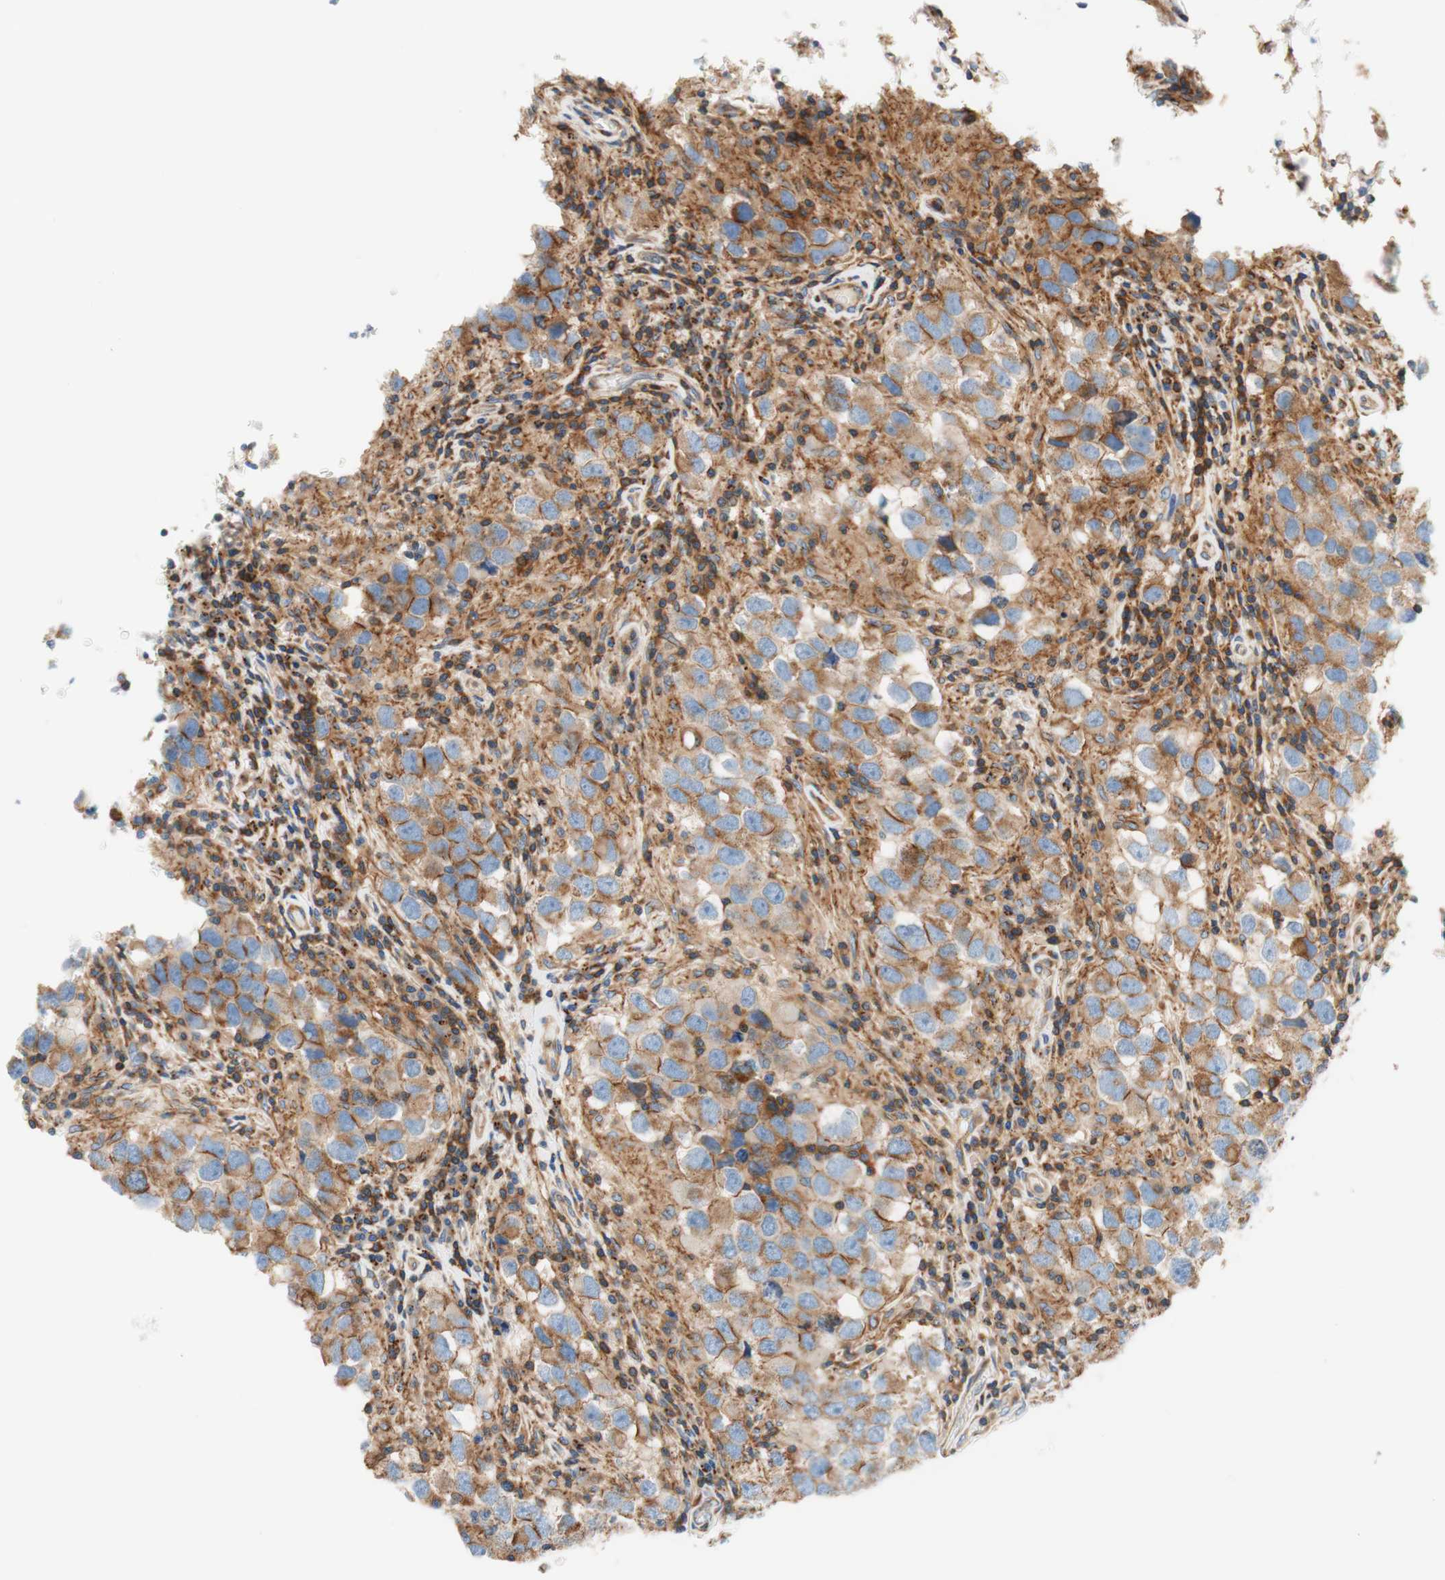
{"staining": {"intensity": "moderate", "quantity": ">75%", "location": "cytoplasmic/membranous"}, "tissue": "testis cancer", "cell_type": "Tumor cells", "image_type": "cancer", "snomed": [{"axis": "morphology", "description": "Carcinoma, Embryonal, NOS"}, {"axis": "topography", "description": "Testis"}], "caption": "Testis embryonal carcinoma stained with IHC displays moderate cytoplasmic/membranous positivity in approximately >75% of tumor cells.", "gene": "VPS26A", "patient": {"sex": "male", "age": 21}}